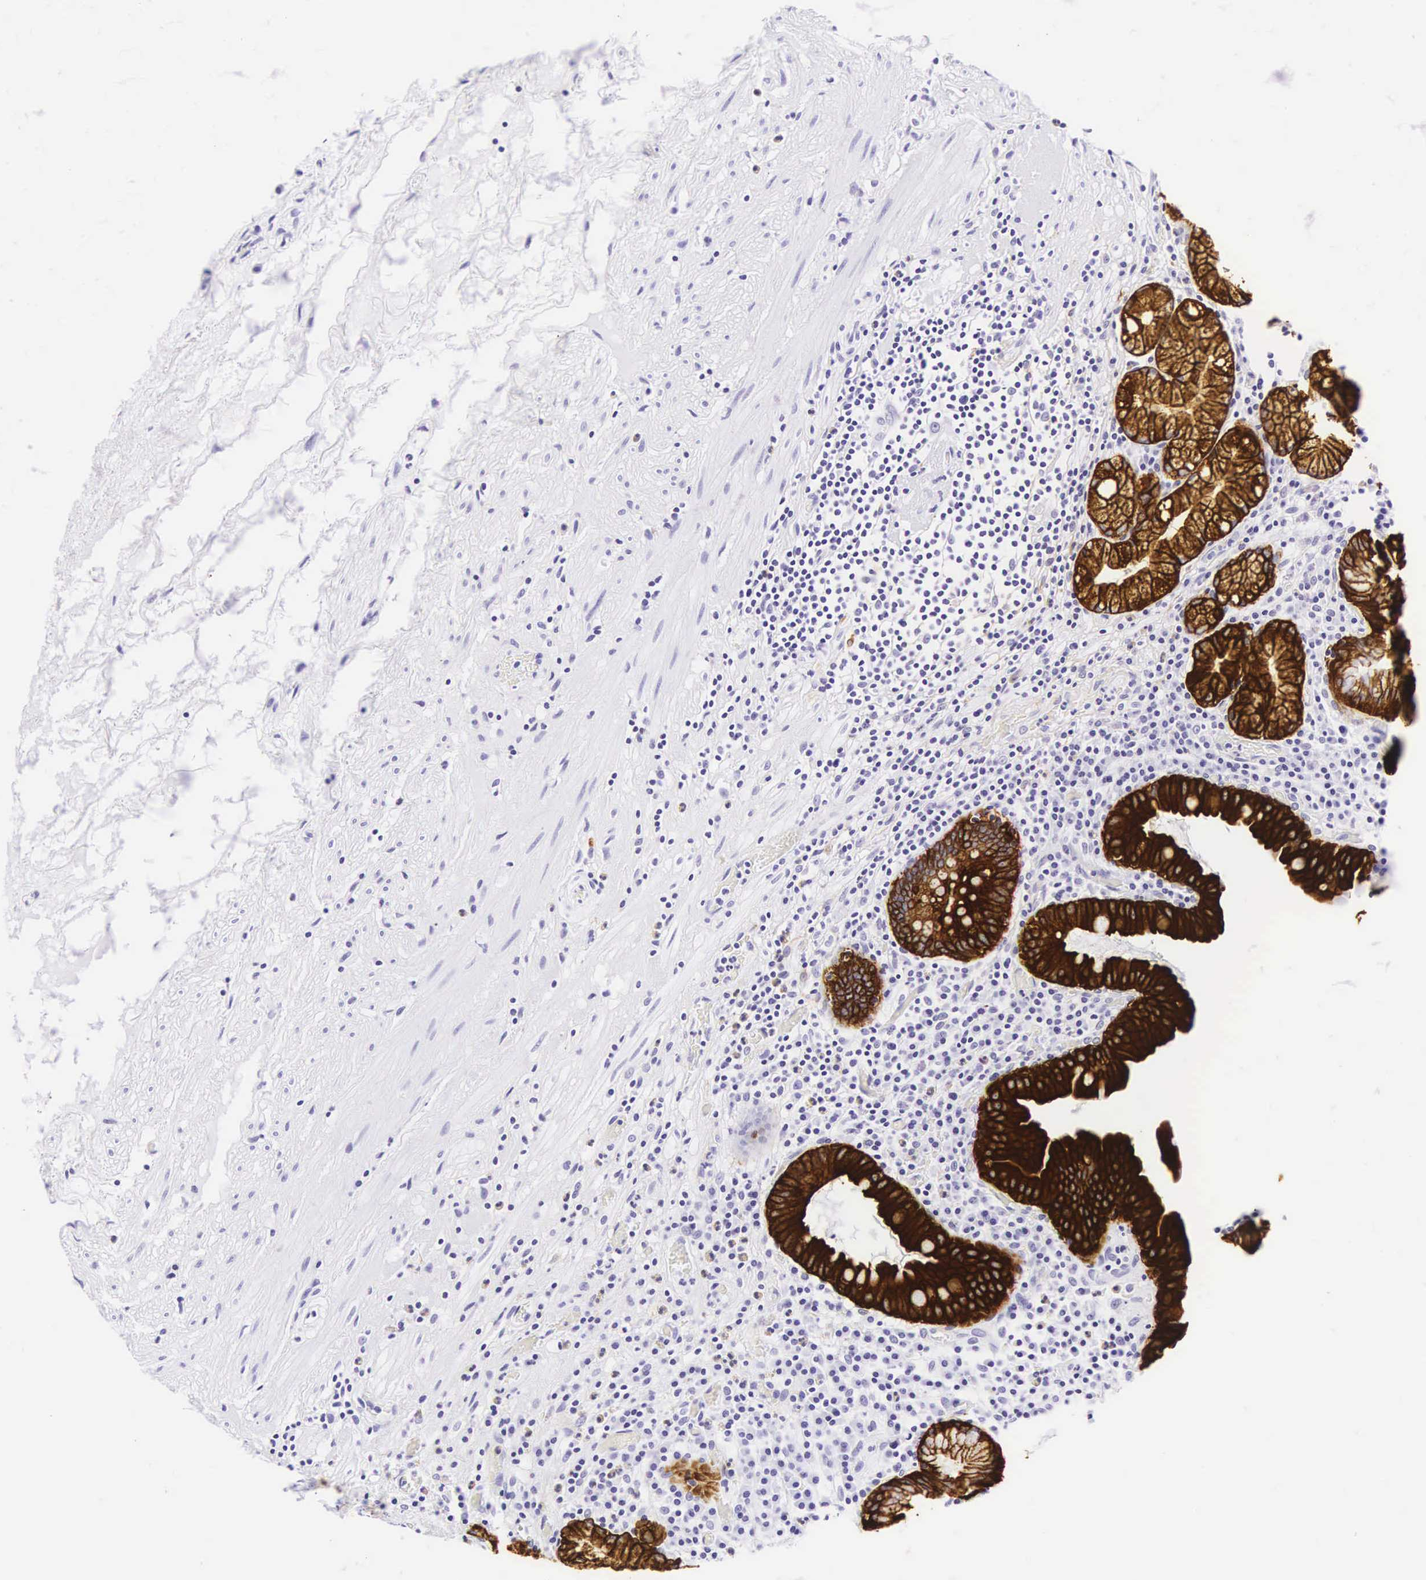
{"staining": {"intensity": "strong", "quantity": ">75%", "location": "cytoplasmic/membranous"}, "tissue": "stomach", "cell_type": "Glandular cells", "image_type": "normal", "snomed": [{"axis": "morphology", "description": "Normal tissue, NOS"}, {"axis": "topography", "description": "Stomach, lower"}, {"axis": "topography", "description": "Duodenum"}], "caption": "An immunohistochemistry histopathology image of benign tissue is shown. Protein staining in brown labels strong cytoplasmic/membranous positivity in stomach within glandular cells.", "gene": "KRT18", "patient": {"sex": "male", "age": 84}}